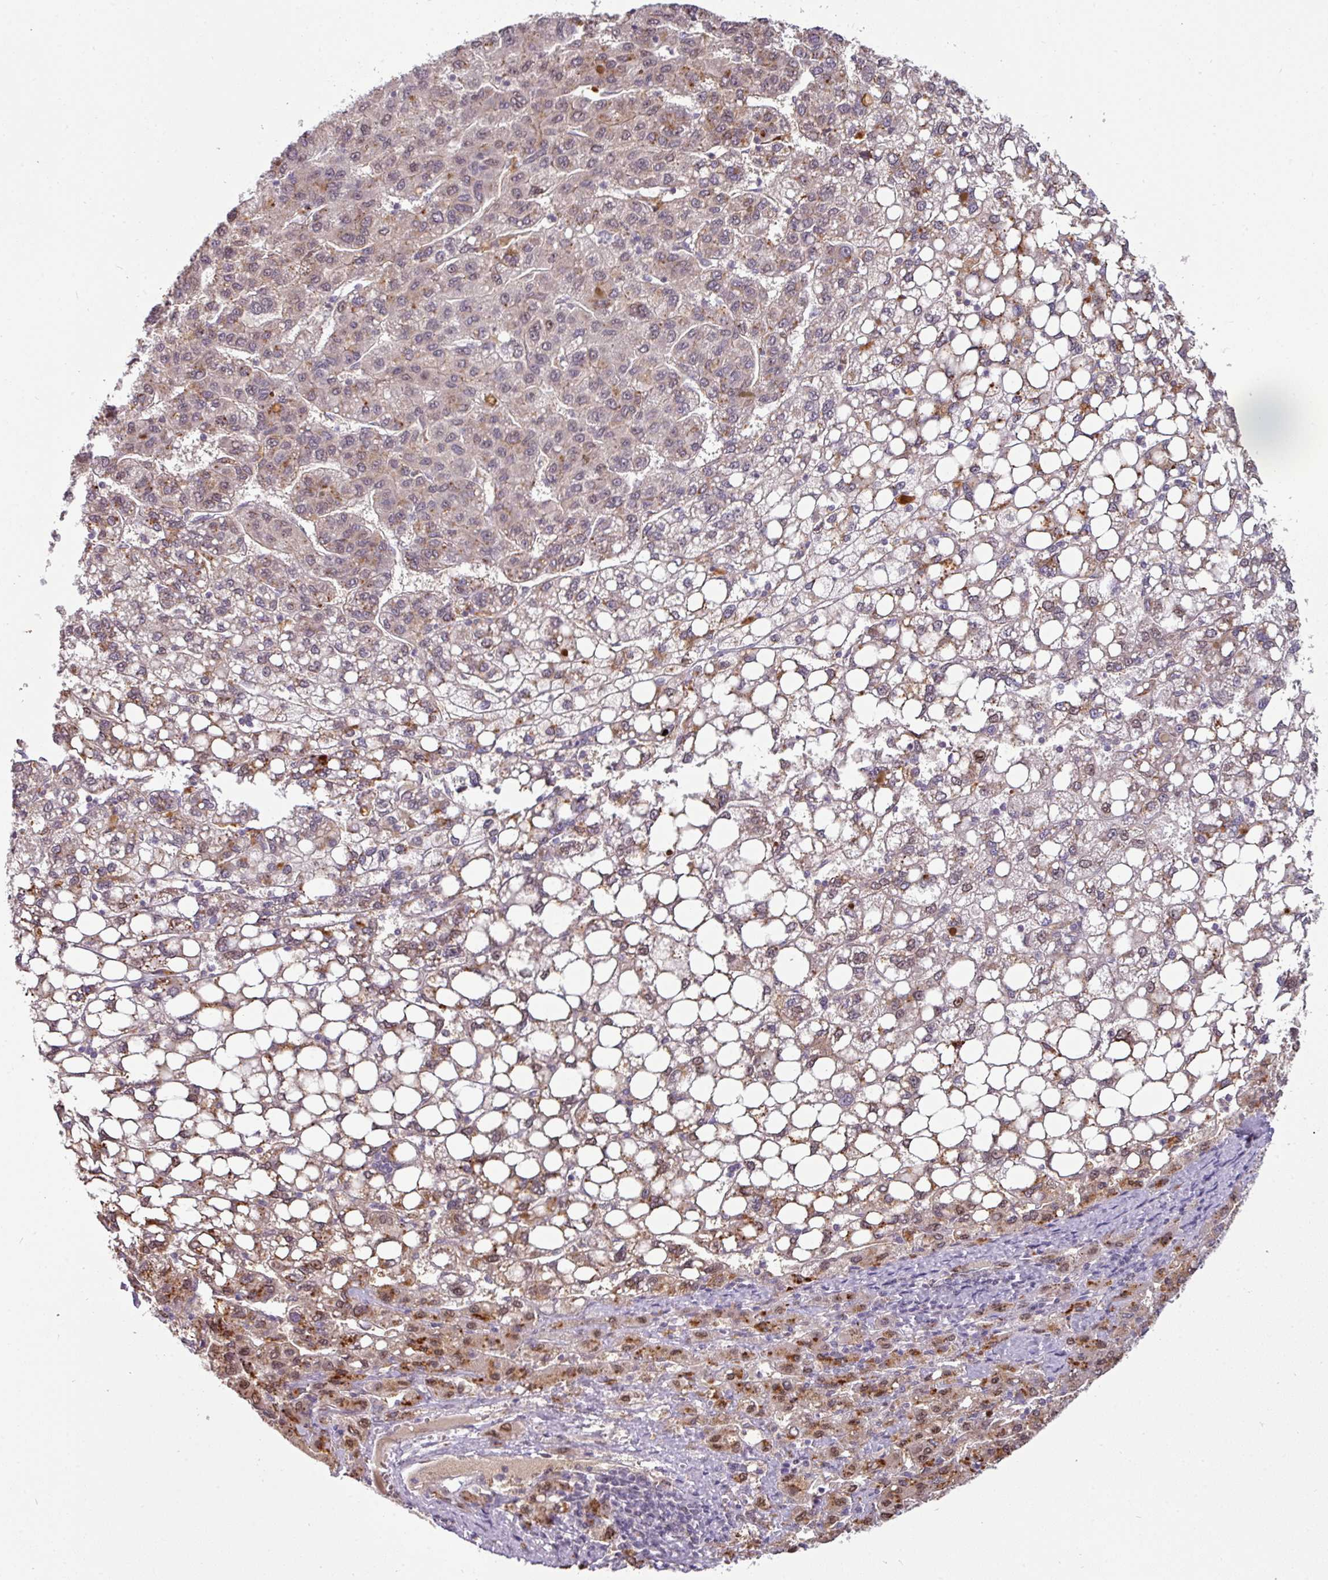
{"staining": {"intensity": "moderate", "quantity": "25%-75%", "location": "cytoplasmic/membranous"}, "tissue": "liver cancer", "cell_type": "Tumor cells", "image_type": "cancer", "snomed": [{"axis": "morphology", "description": "Carcinoma, Hepatocellular, NOS"}, {"axis": "topography", "description": "Liver"}], "caption": "This is an image of immunohistochemistry (IHC) staining of liver cancer, which shows moderate expression in the cytoplasmic/membranous of tumor cells.", "gene": "SWSAP1", "patient": {"sex": "female", "age": 82}}